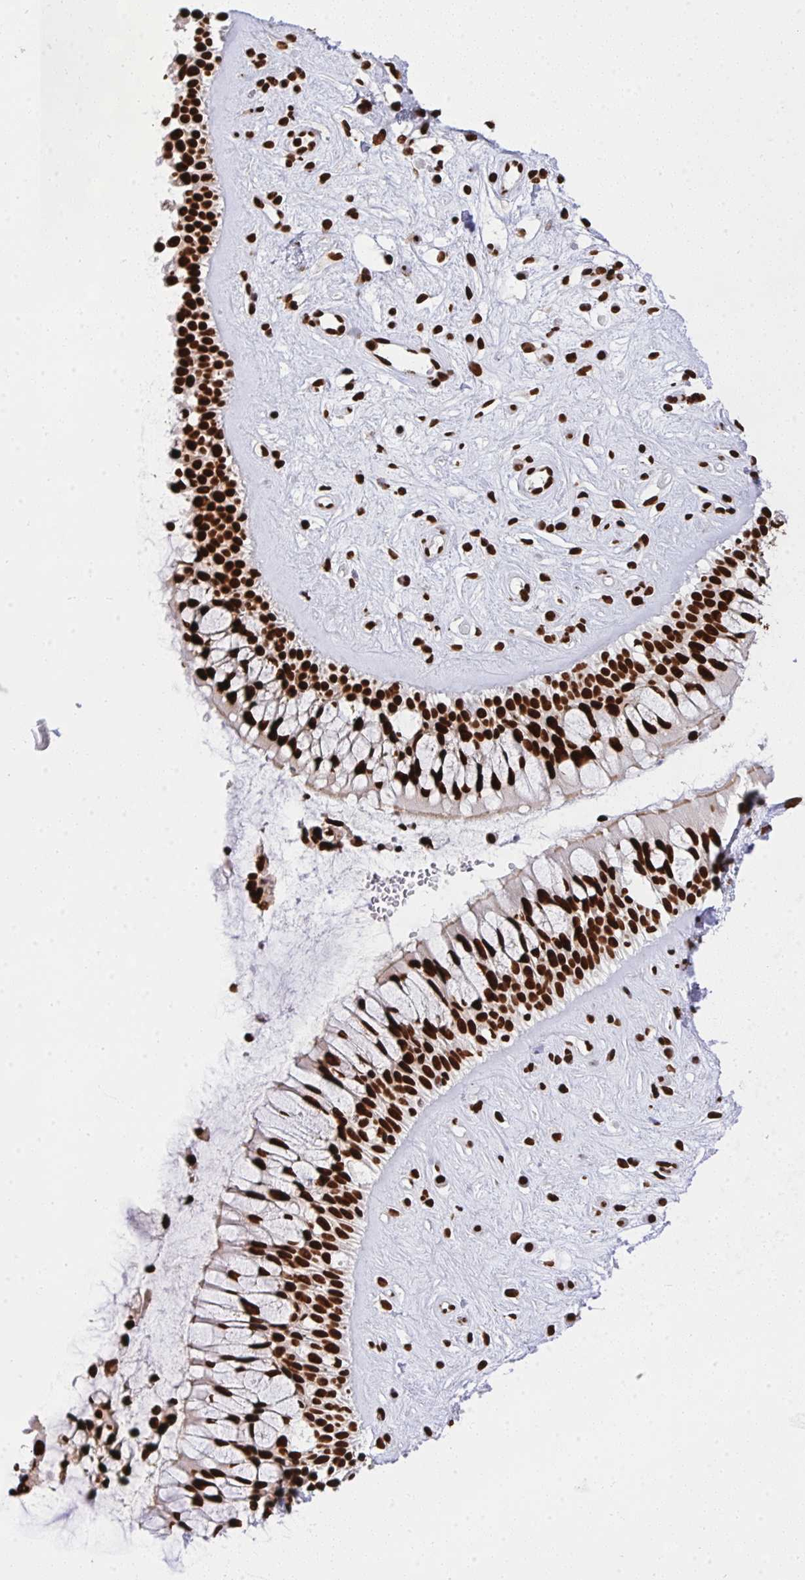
{"staining": {"intensity": "strong", "quantity": ">75%", "location": "nuclear"}, "tissue": "nasopharynx", "cell_type": "Respiratory epithelial cells", "image_type": "normal", "snomed": [{"axis": "morphology", "description": "Normal tissue, NOS"}, {"axis": "topography", "description": "Nasopharynx"}], "caption": "Human nasopharynx stained with a brown dye exhibits strong nuclear positive staining in about >75% of respiratory epithelial cells.", "gene": "HNRNPL", "patient": {"sex": "male", "age": 32}}